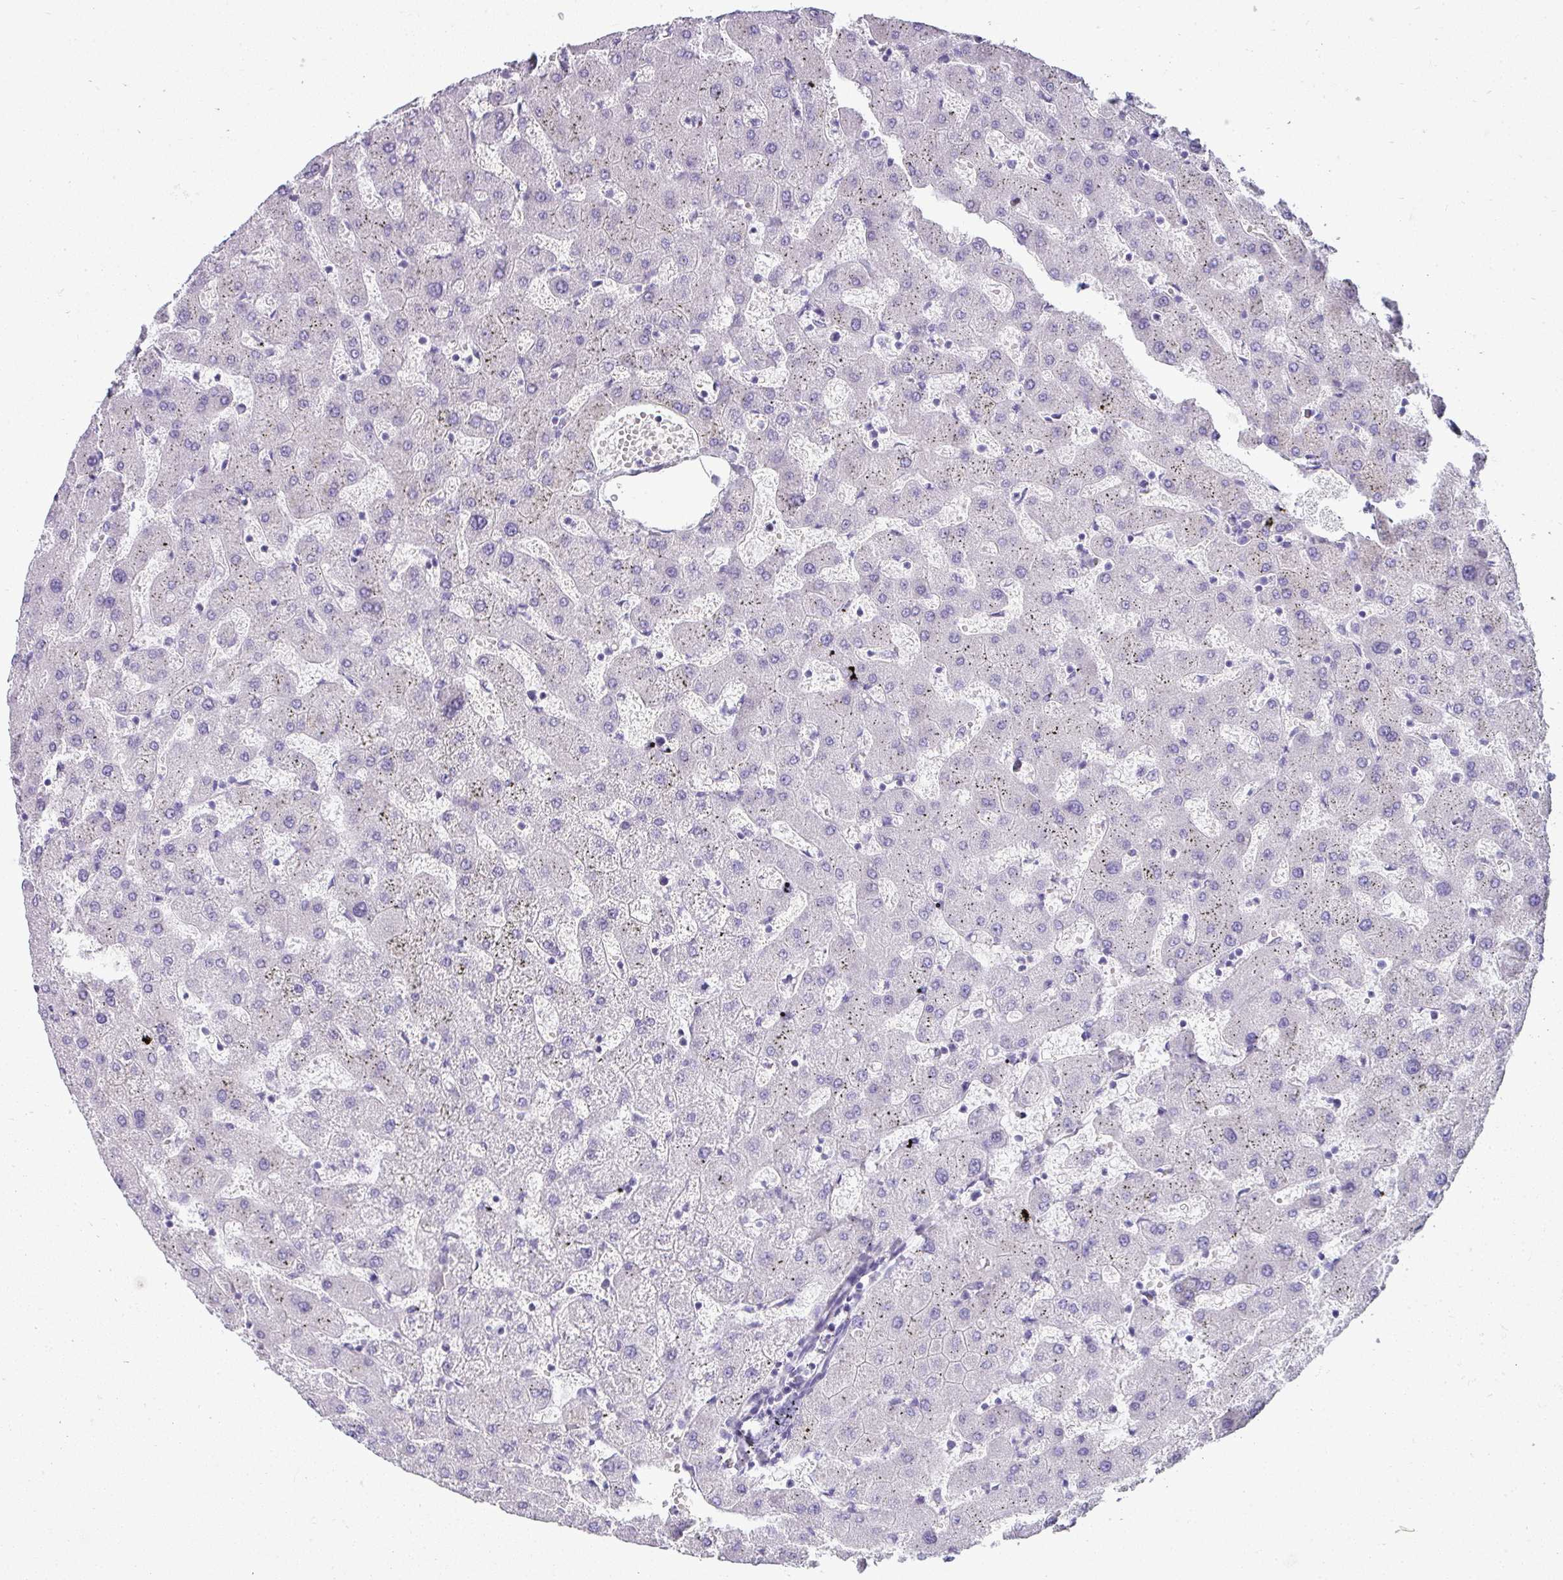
{"staining": {"intensity": "negative", "quantity": "none", "location": "none"}, "tissue": "liver", "cell_type": "Cholangiocytes", "image_type": "normal", "snomed": [{"axis": "morphology", "description": "Normal tissue, NOS"}, {"axis": "topography", "description": "Liver"}], "caption": "Photomicrograph shows no protein positivity in cholangiocytes of benign liver.", "gene": "VCX2", "patient": {"sex": "female", "age": 63}}